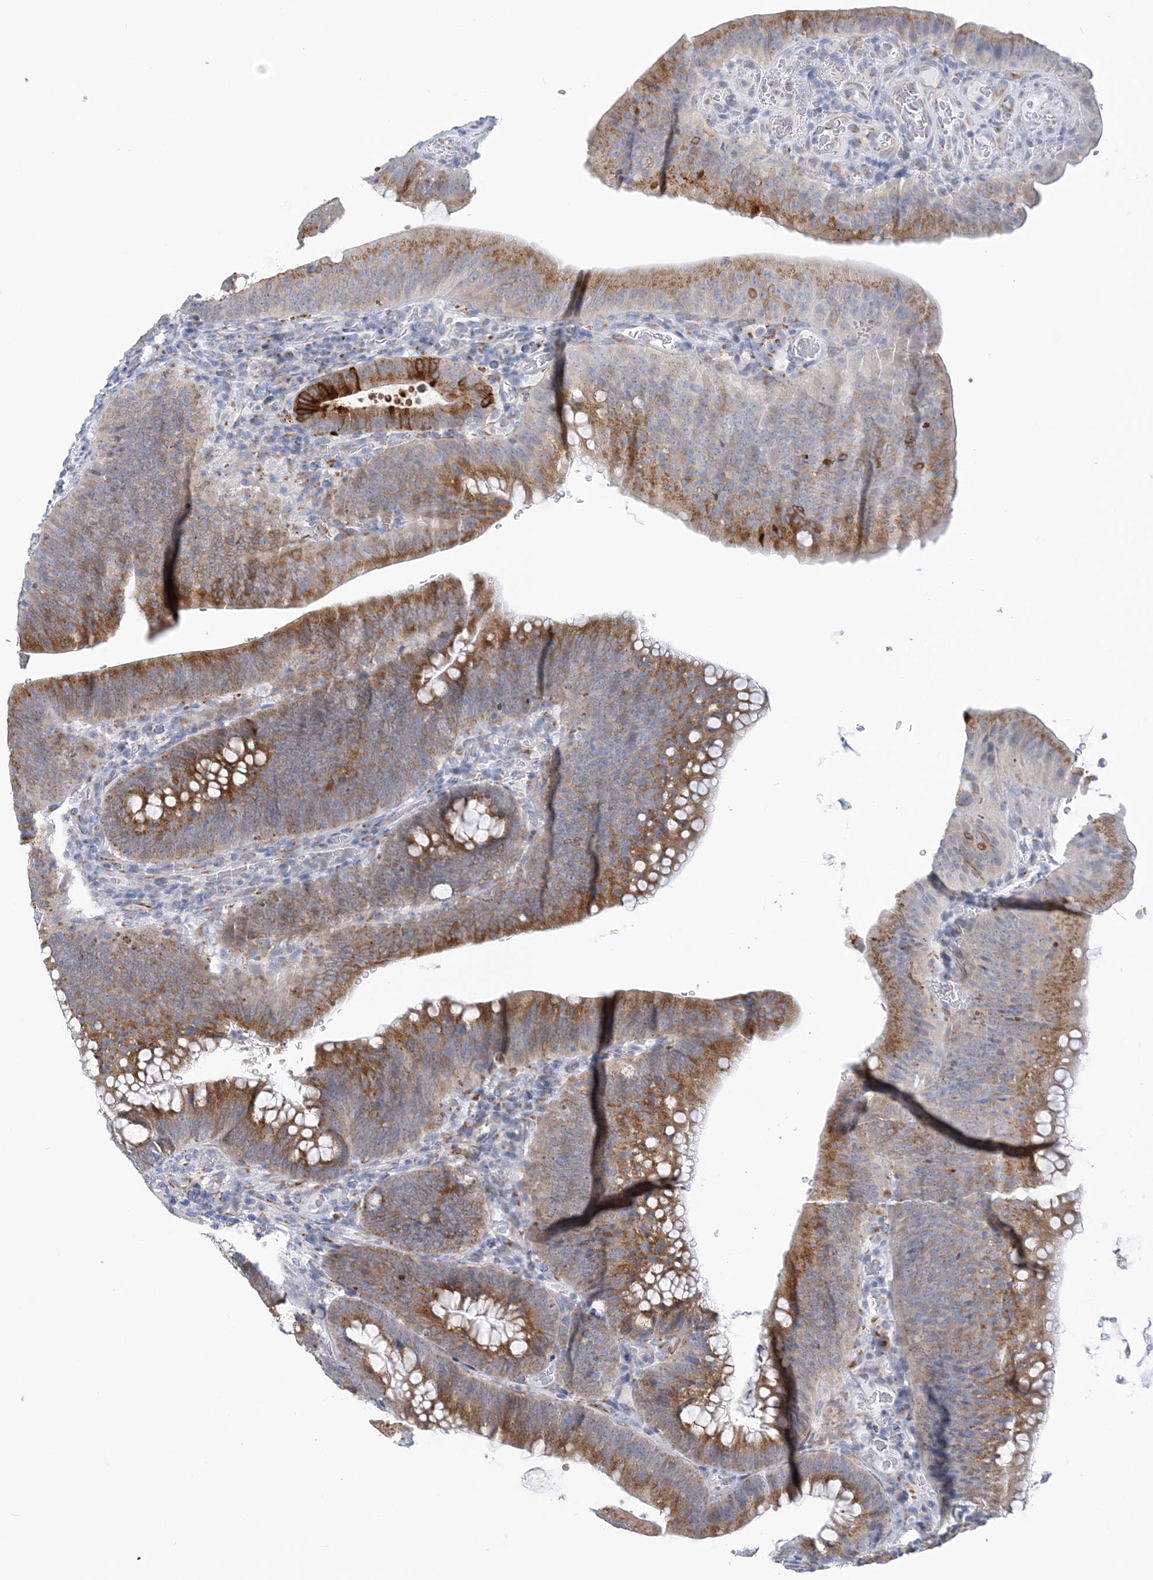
{"staining": {"intensity": "moderate", "quantity": ">75%", "location": "cytoplasmic/membranous"}, "tissue": "colorectal cancer", "cell_type": "Tumor cells", "image_type": "cancer", "snomed": [{"axis": "morphology", "description": "Normal tissue, NOS"}, {"axis": "topography", "description": "Colon"}], "caption": "Moderate cytoplasmic/membranous expression for a protein is seen in about >75% of tumor cells of colorectal cancer using immunohistochemistry (IHC).", "gene": "PLEKHG4B", "patient": {"sex": "female", "age": 82}}